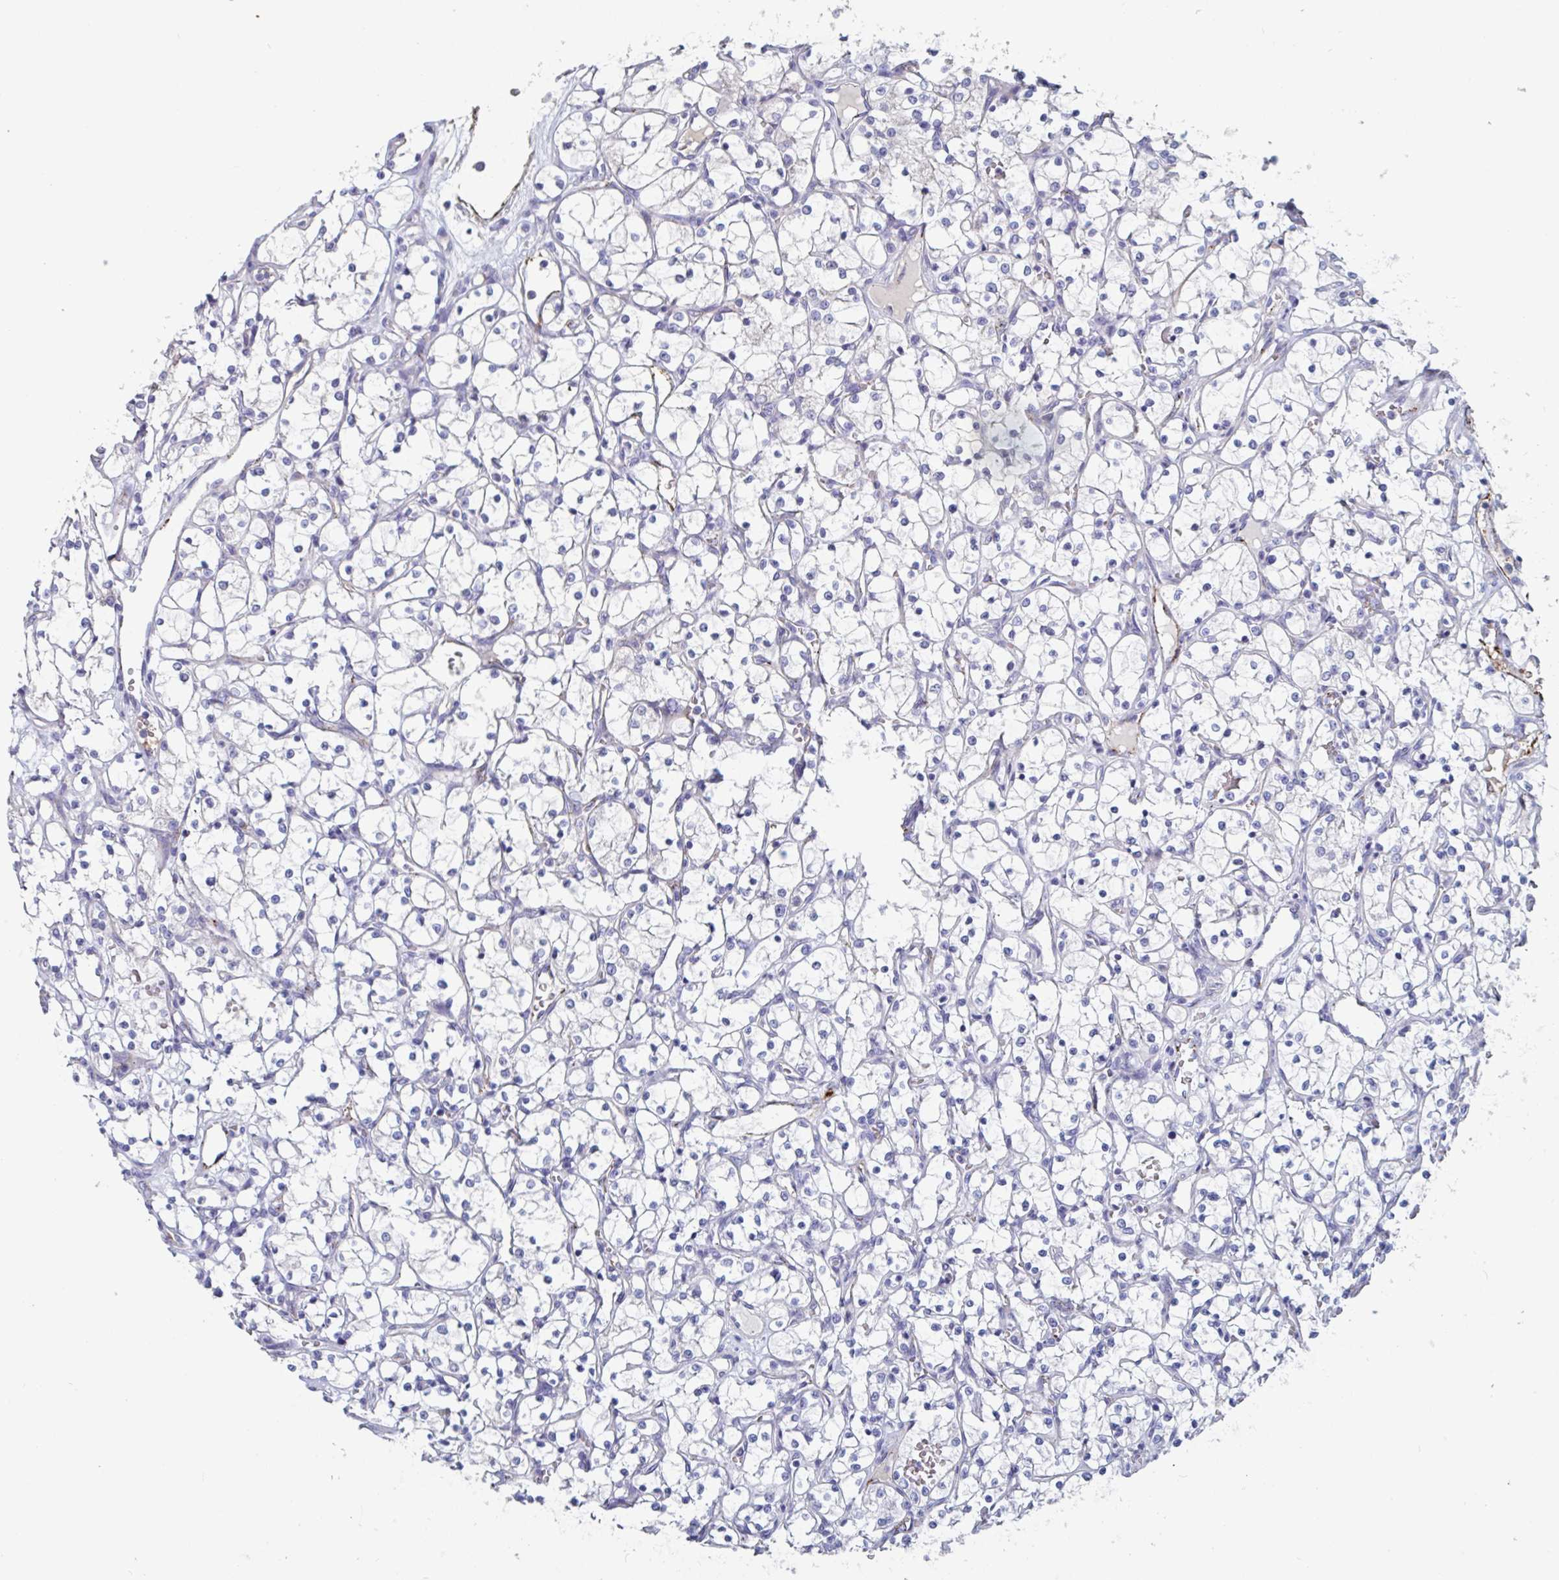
{"staining": {"intensity": "negative", "quantity": "none", "location": "none"}, "tissue": "renal cancer", "cell_type": "Tumor cells", "image_type": "cancer", "snomed": [{"axis": "morphology", "description": "Adenocarcinoma, NOS"}, {"axis": "topography", "description": "Kidney"}], "caption": "Immunohistochemistry (IHC) histopathology image of neoplastic tissue: human renal cancer (adenocarcinoma) stained with DAB shows no significant protein positivity in tumor cells. (Brightfield microscopy of DAB (3,3'-diaminobenzidine) IHC at high magnification).", "gene": "ABHD16A", "patient": {"sex": "female", "age": 69}}